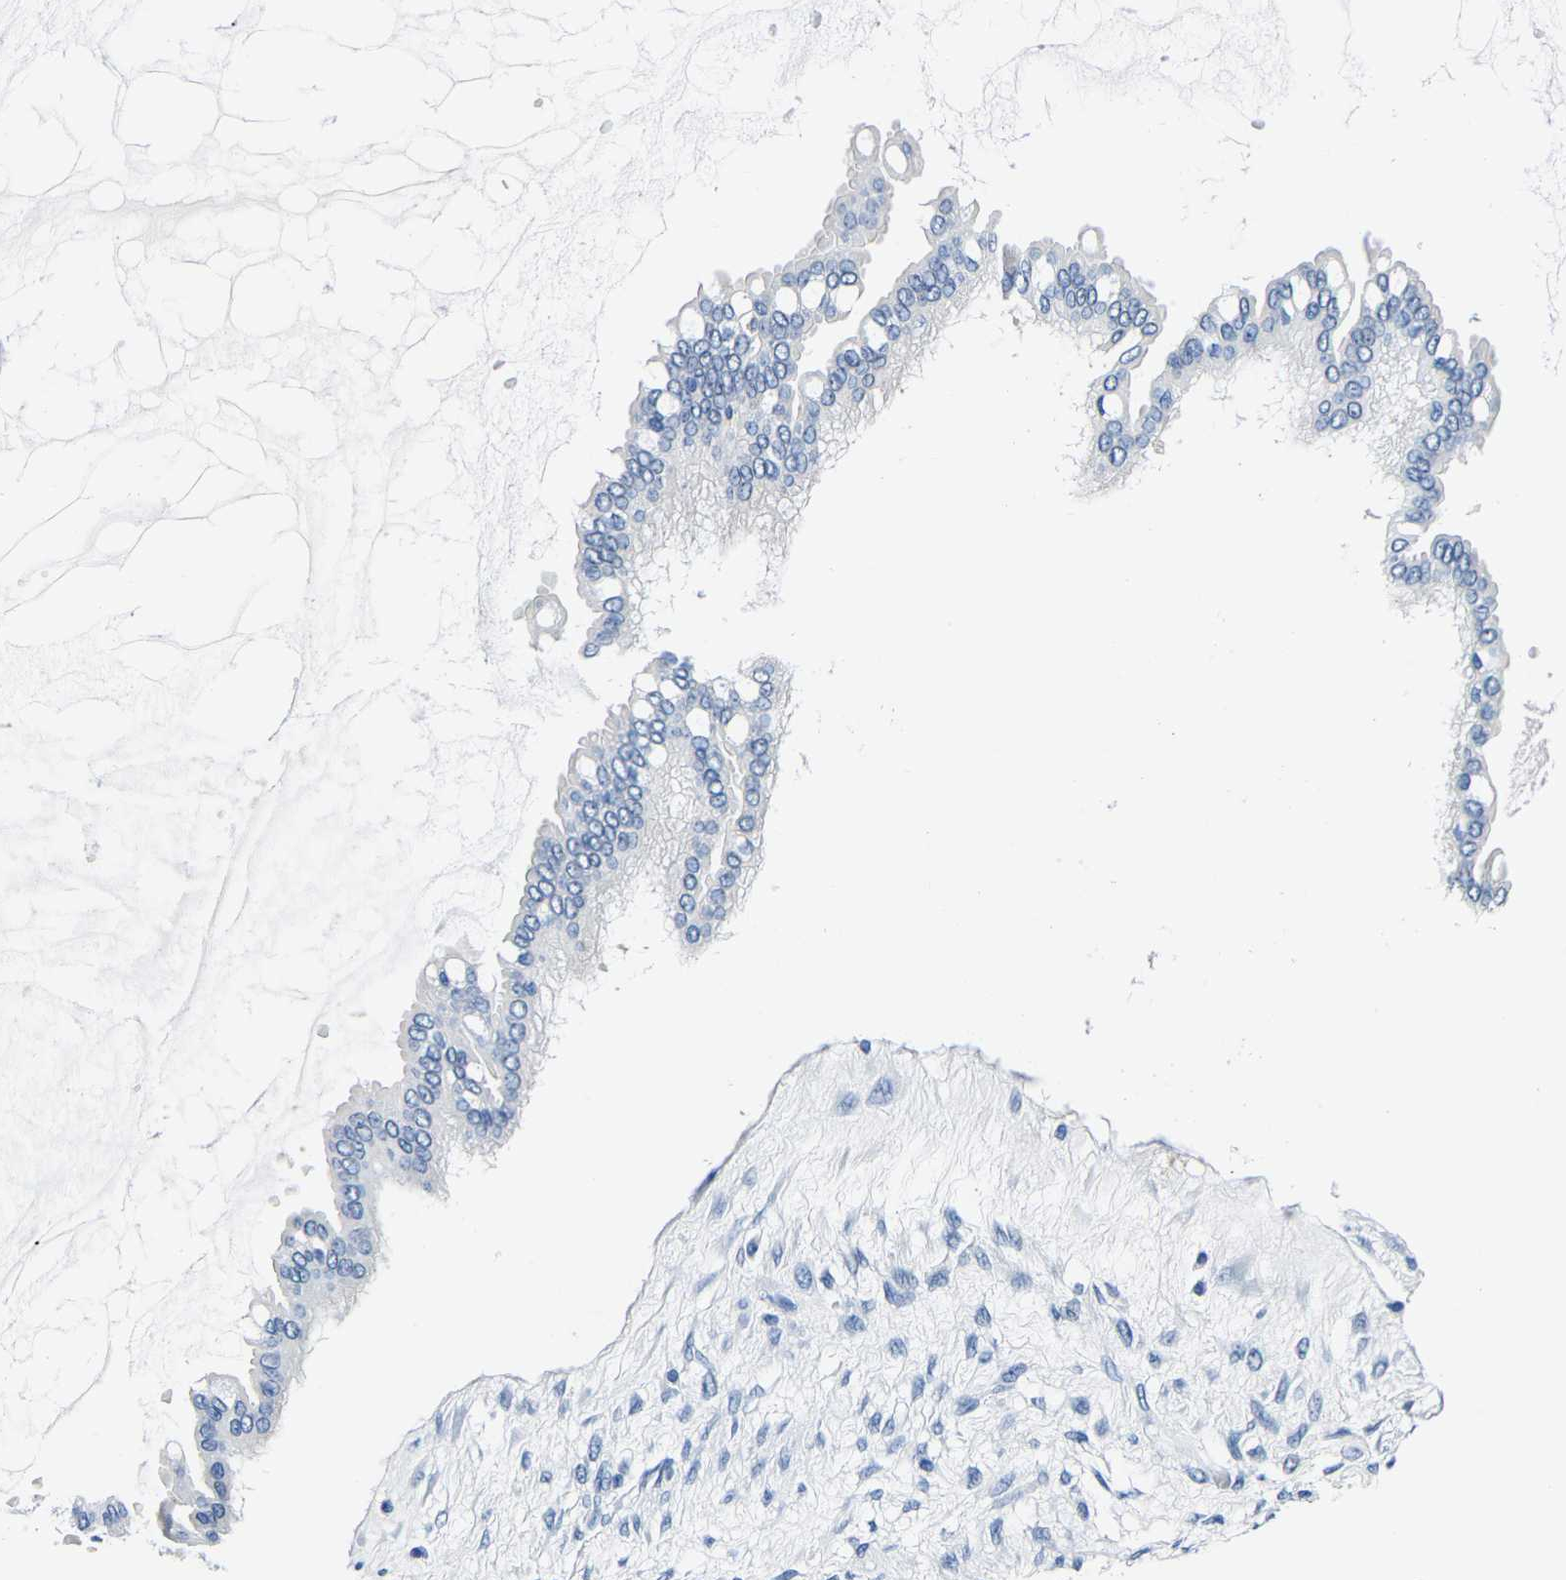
{"staining": {"intensity": "negative", "quantity": "none", "location": "none"}, "tissue": "ovarian cancer", "cell_type": "Tumor cells", "image_type": "cancer", "snomed": [{"axis": "morphology", "description": "Cystadenocarcinoma, mucinous, NOS"}, {"axis": "topography", "description": "Ovary"}], "caption": "Immunohistochemical staining of ovarian mucinous cystadenocarcinoma demonstrates no significant staining in tumor cells. Nuclei are stained in blue.", "gene": "ACO1", "patient": {"sex": "female", "age": 73}}